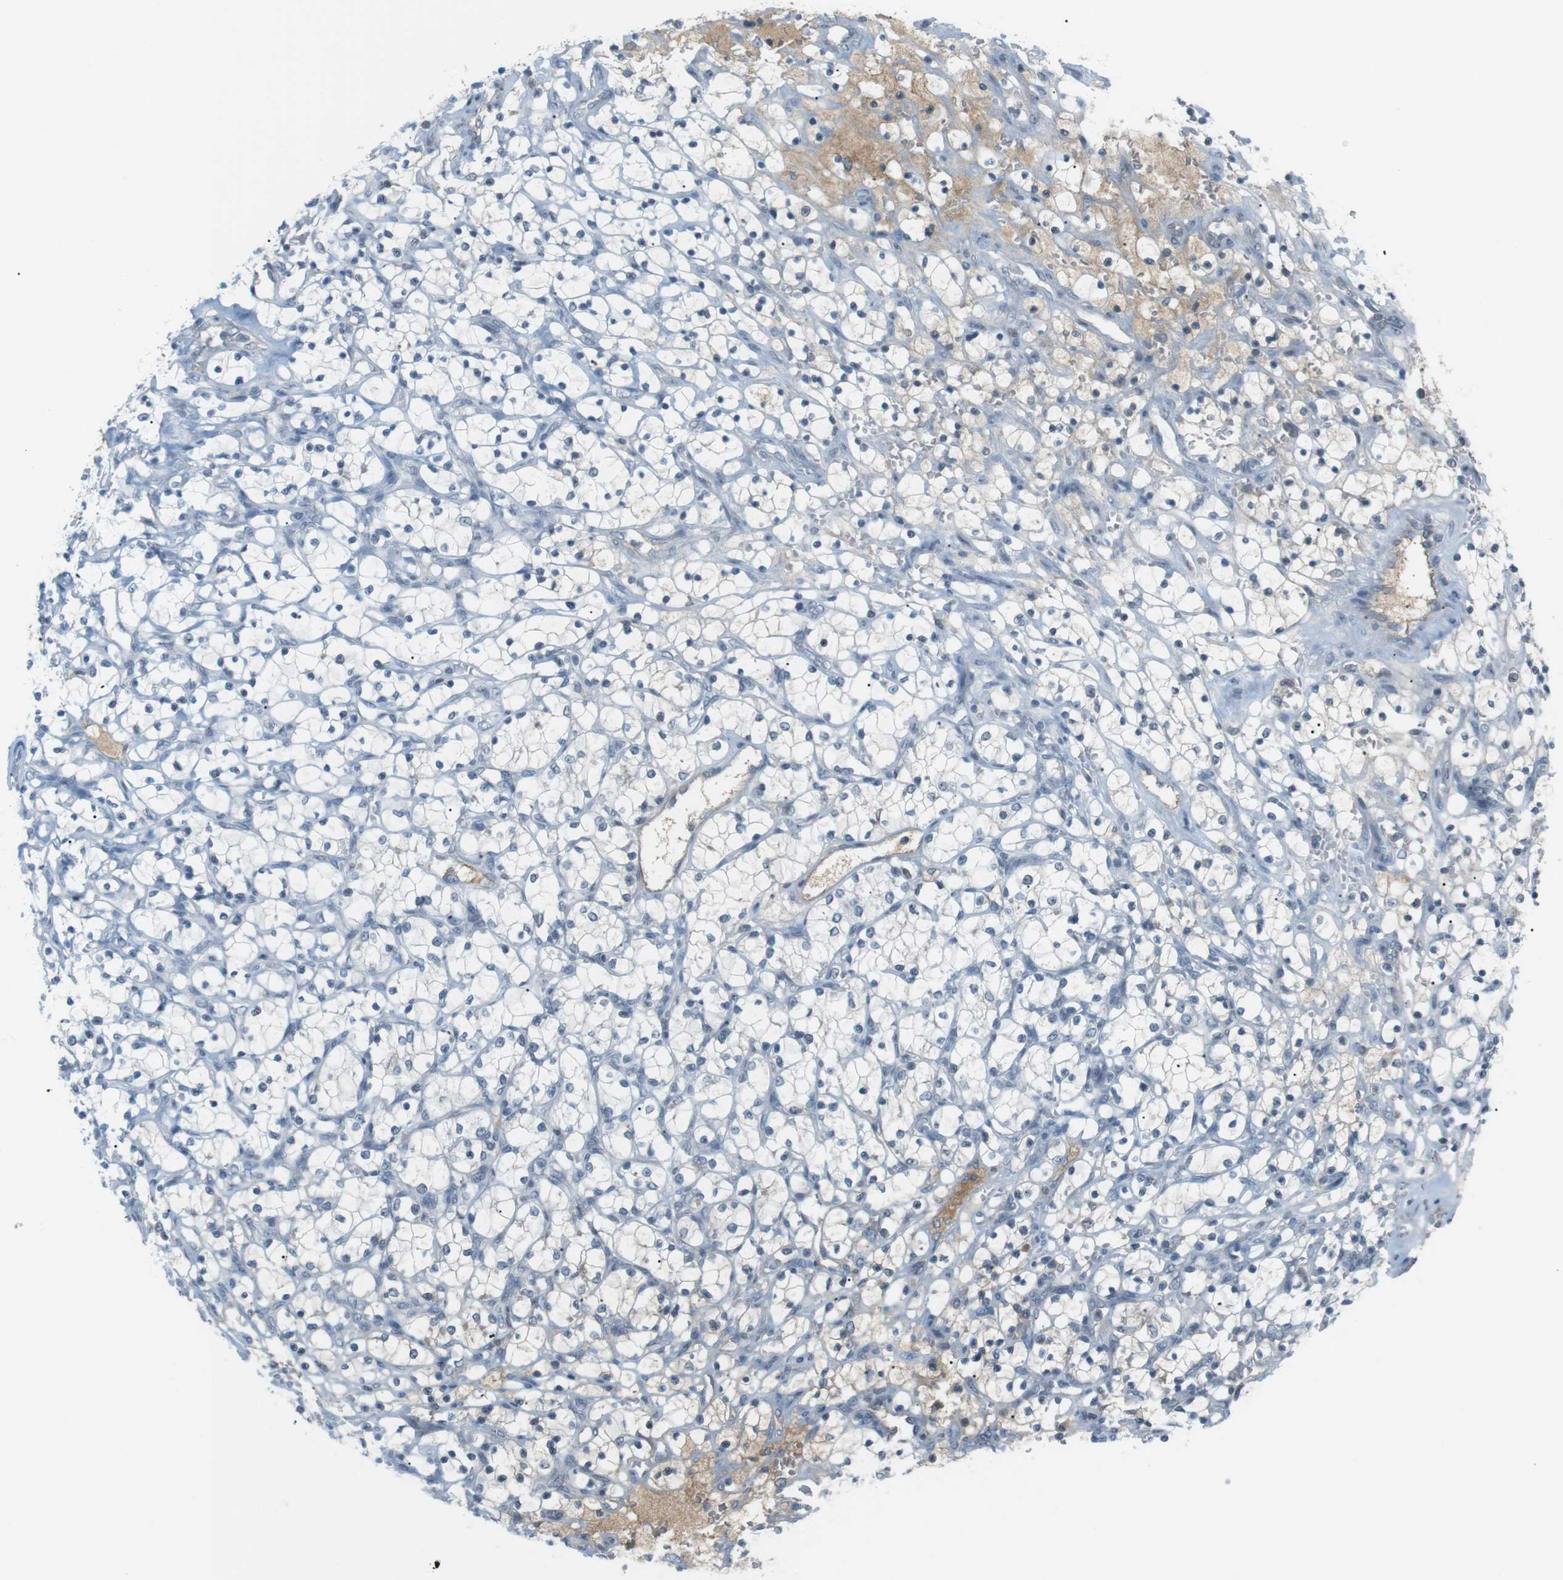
{"staining": {"intensity": "negative", "quantity": "none", "location": "none"}, "tissue": "renal cancer", "cell_type": "Tumor cells", "image_type": "cancer", "snomed": [{"axis": "morphology", "description": "Adenocarcinoma, NOS"}, {"axis": "topography", "description": "Kidney"}], "caption": "Immunohistochemistry (IHC) micrograph of human renal adenocarcinoma stained for a protein (brown), which demonstrates no positivity in tumor cells. (Stains: DAB immunohistochemistry (IHC) with hematoxylin counter stain, Microscopy: brightfield microscopy at high magnification).", "gene": "AZGP1", "patient": {"sex": "female", "age": 69}}